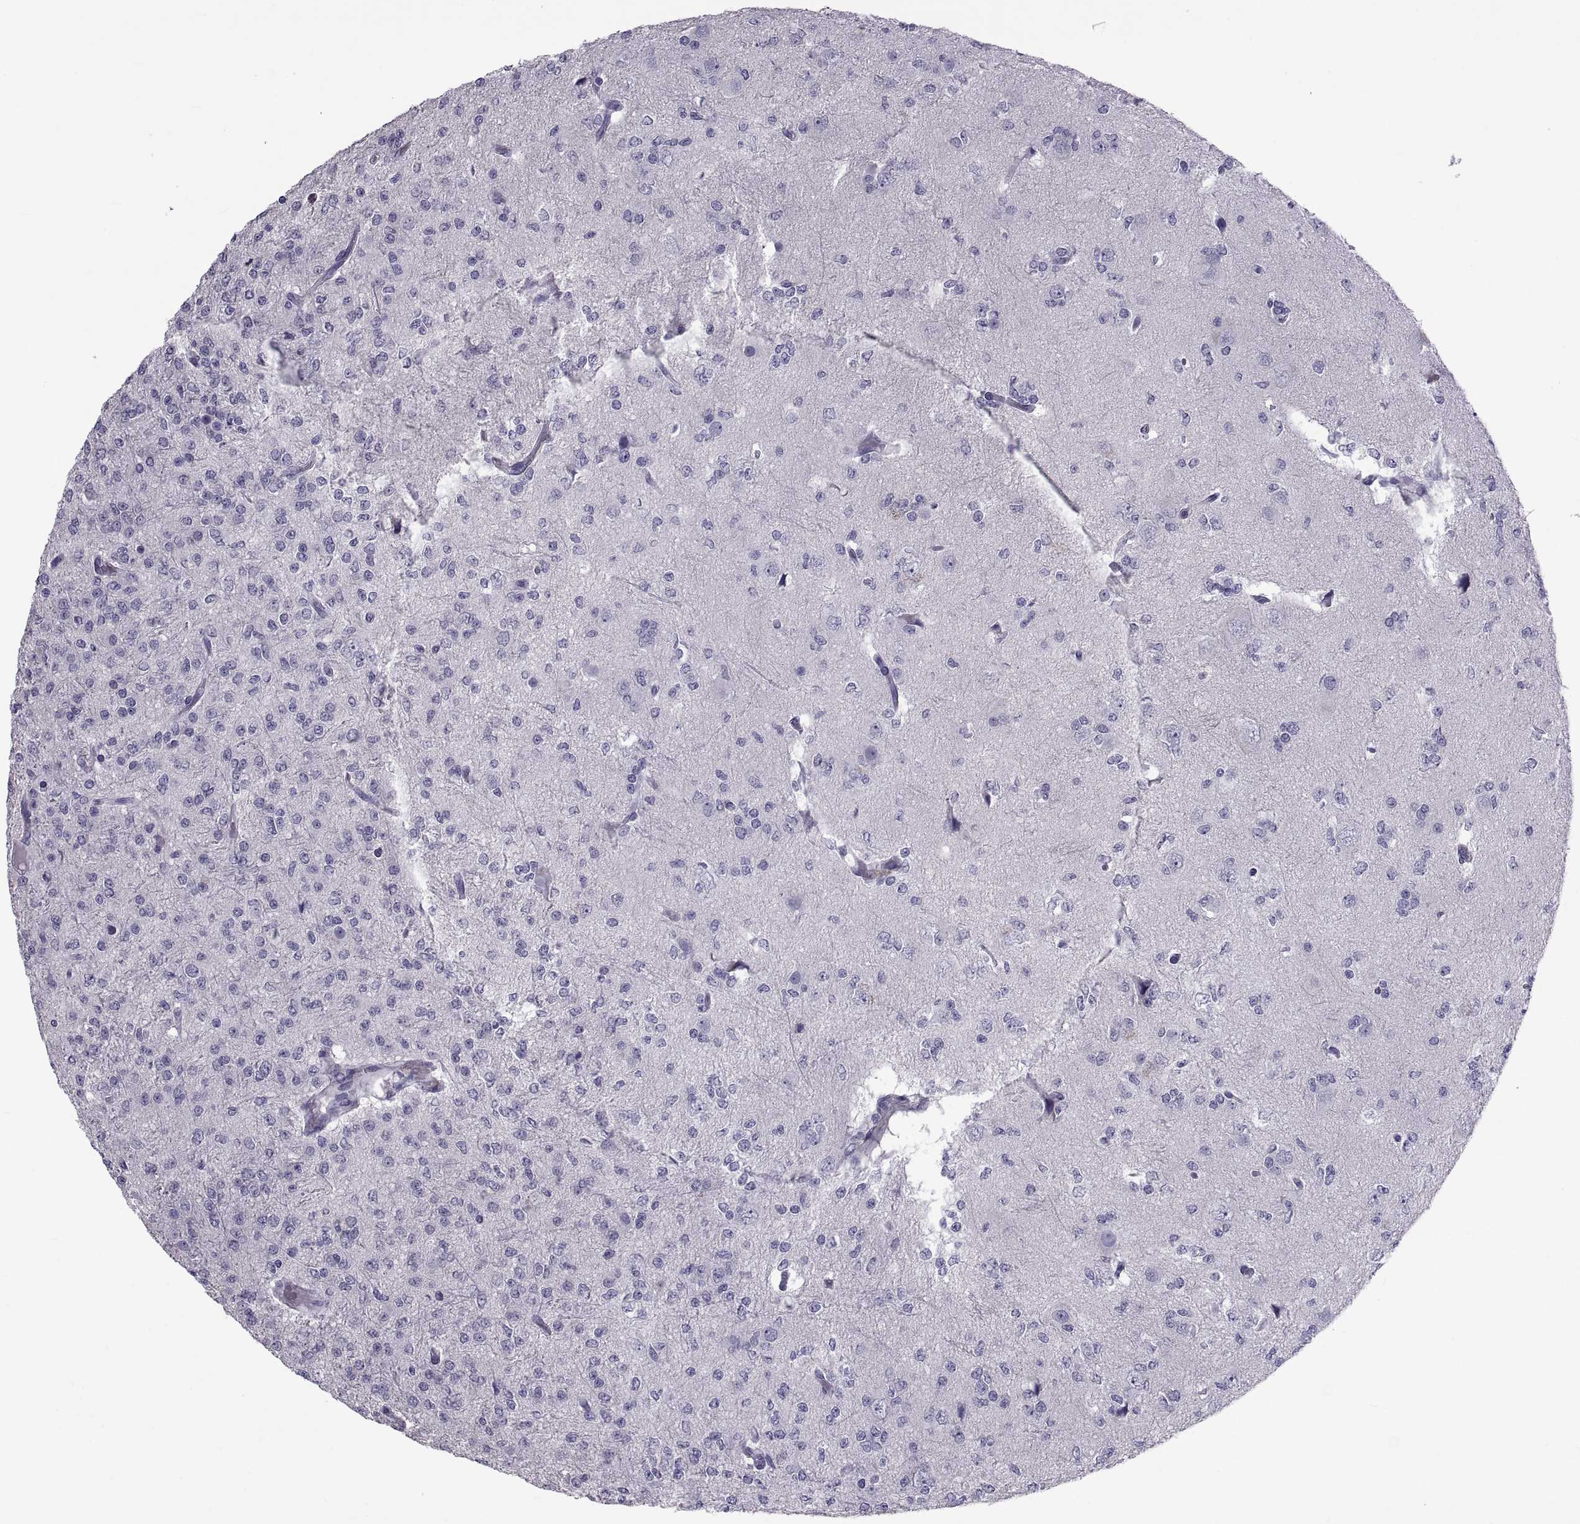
{"staining": {"intensity": "negative", "quantity": "none", "location": "none"}, "tissue": "glioma", "cell_type": "Tumor cells", "image_type": "cancer", "snomed": [{"axis": "morphology", "description": "Glioma, malignant, Low grade"}, {"axis": "topography", "description": "Brain"}], "caption": "The IHC histopathology image has no significant expression in tumor cells of malignant glioma (low-grade) tissue.", "gene": "MAGEB1", "patient": {"sex": "male", "age": 27}}